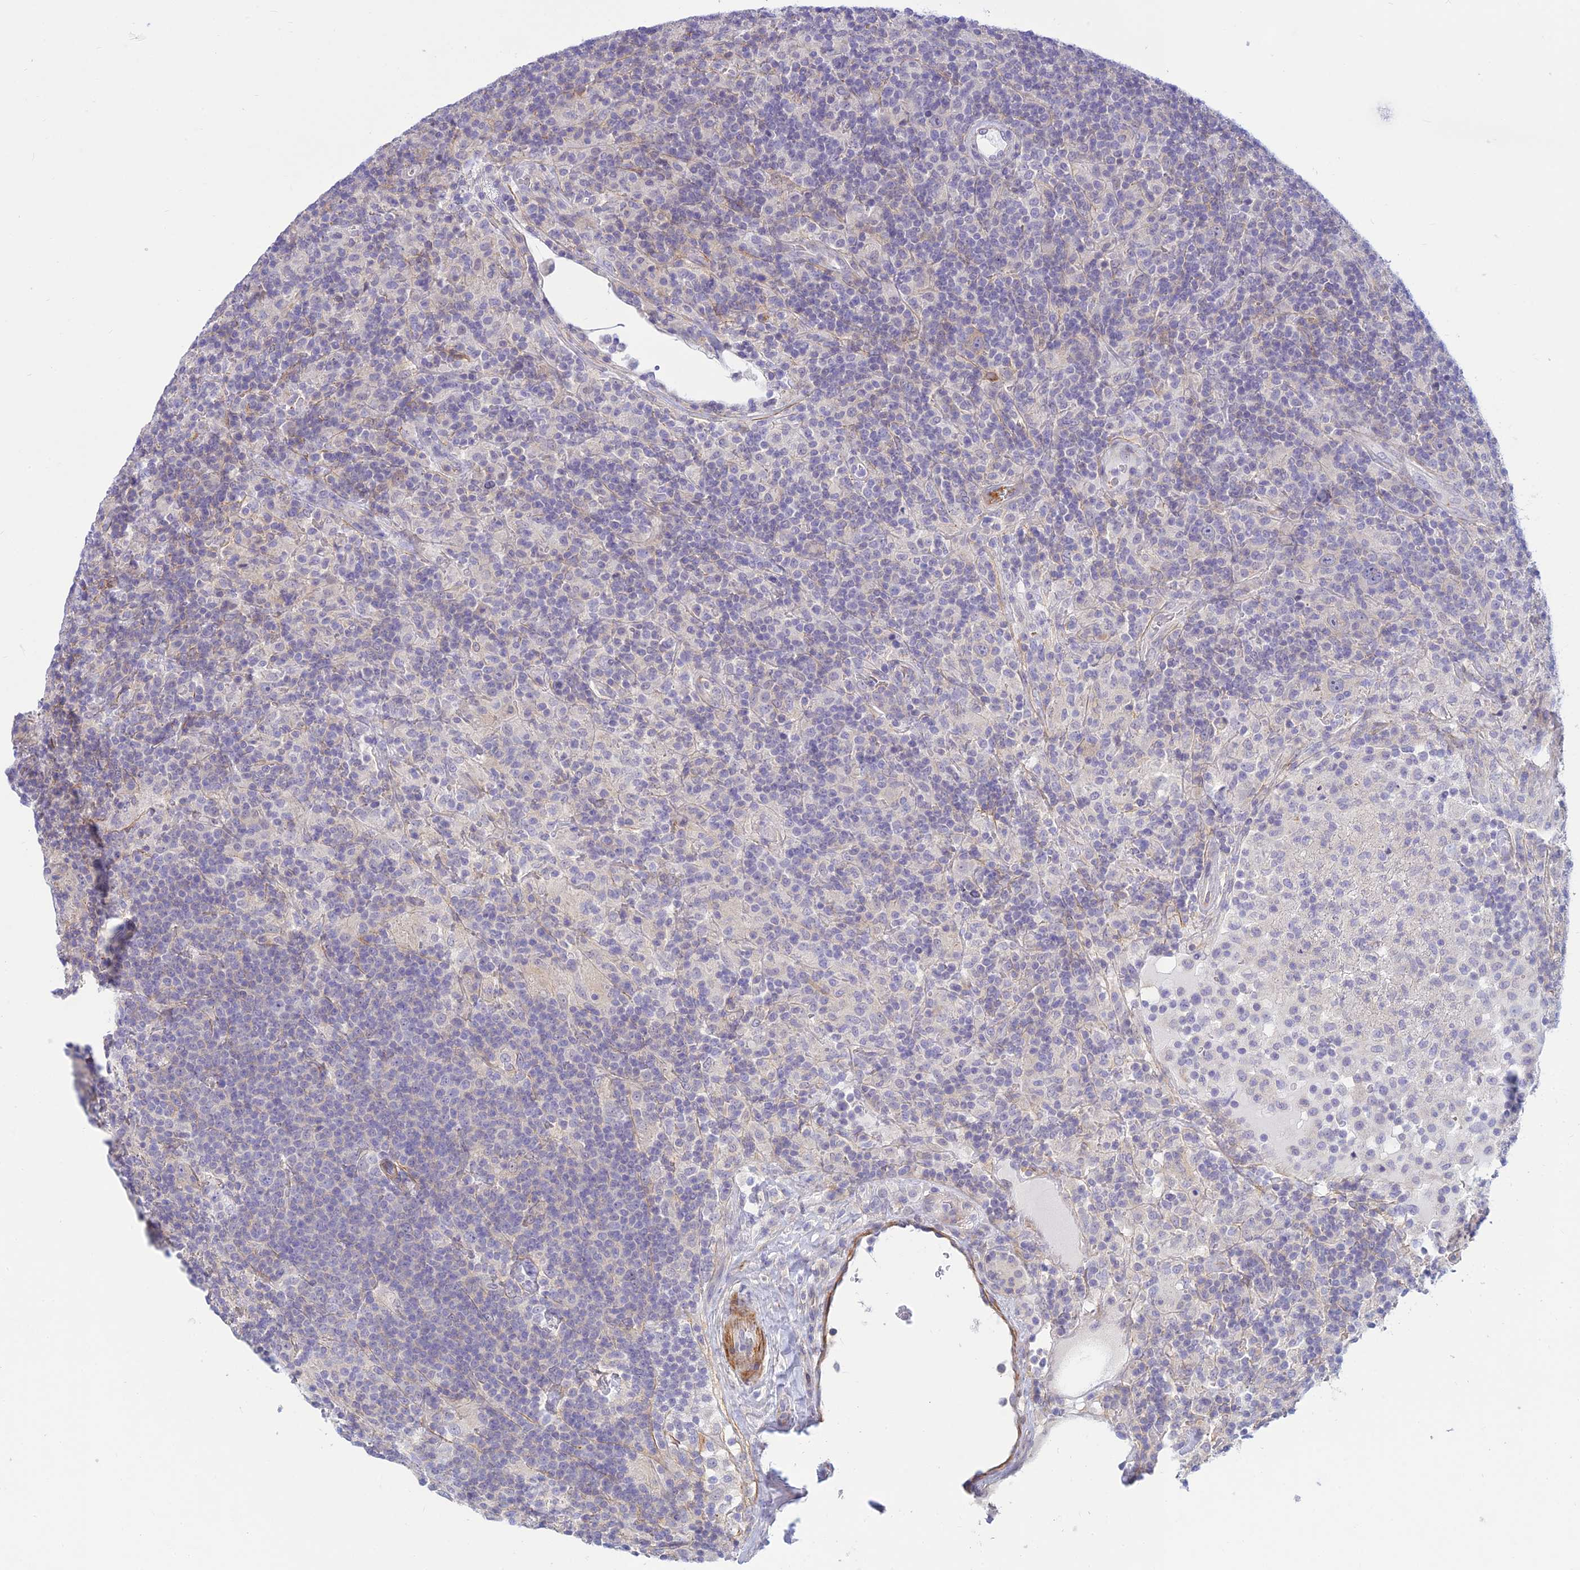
{"staining": {"intensity": "negative", "quantity": "none", "location": "none"}, "tissue": "lymphoma", "cell_type": "Tumor cells", "image_type": "cancer", "snomed": [{"axis": "morphology", "description": "Hodgkin's disease, NOS"}, {"axis": "topography", "description": "Lymph node"}], "caption": "Immunohistochemistry (IHC) photomicrograph of human Hodgkin's disease stained for a protein (brown), which shows no expression in tumor cells. The staining was performed using DAB to visualize the protein expression in brown, while the nuclei were stained in blue with hematoxylin (Magnification: 20x).", "gene": "FBXW4", "patient": {"sex": "male", "age": 70}}